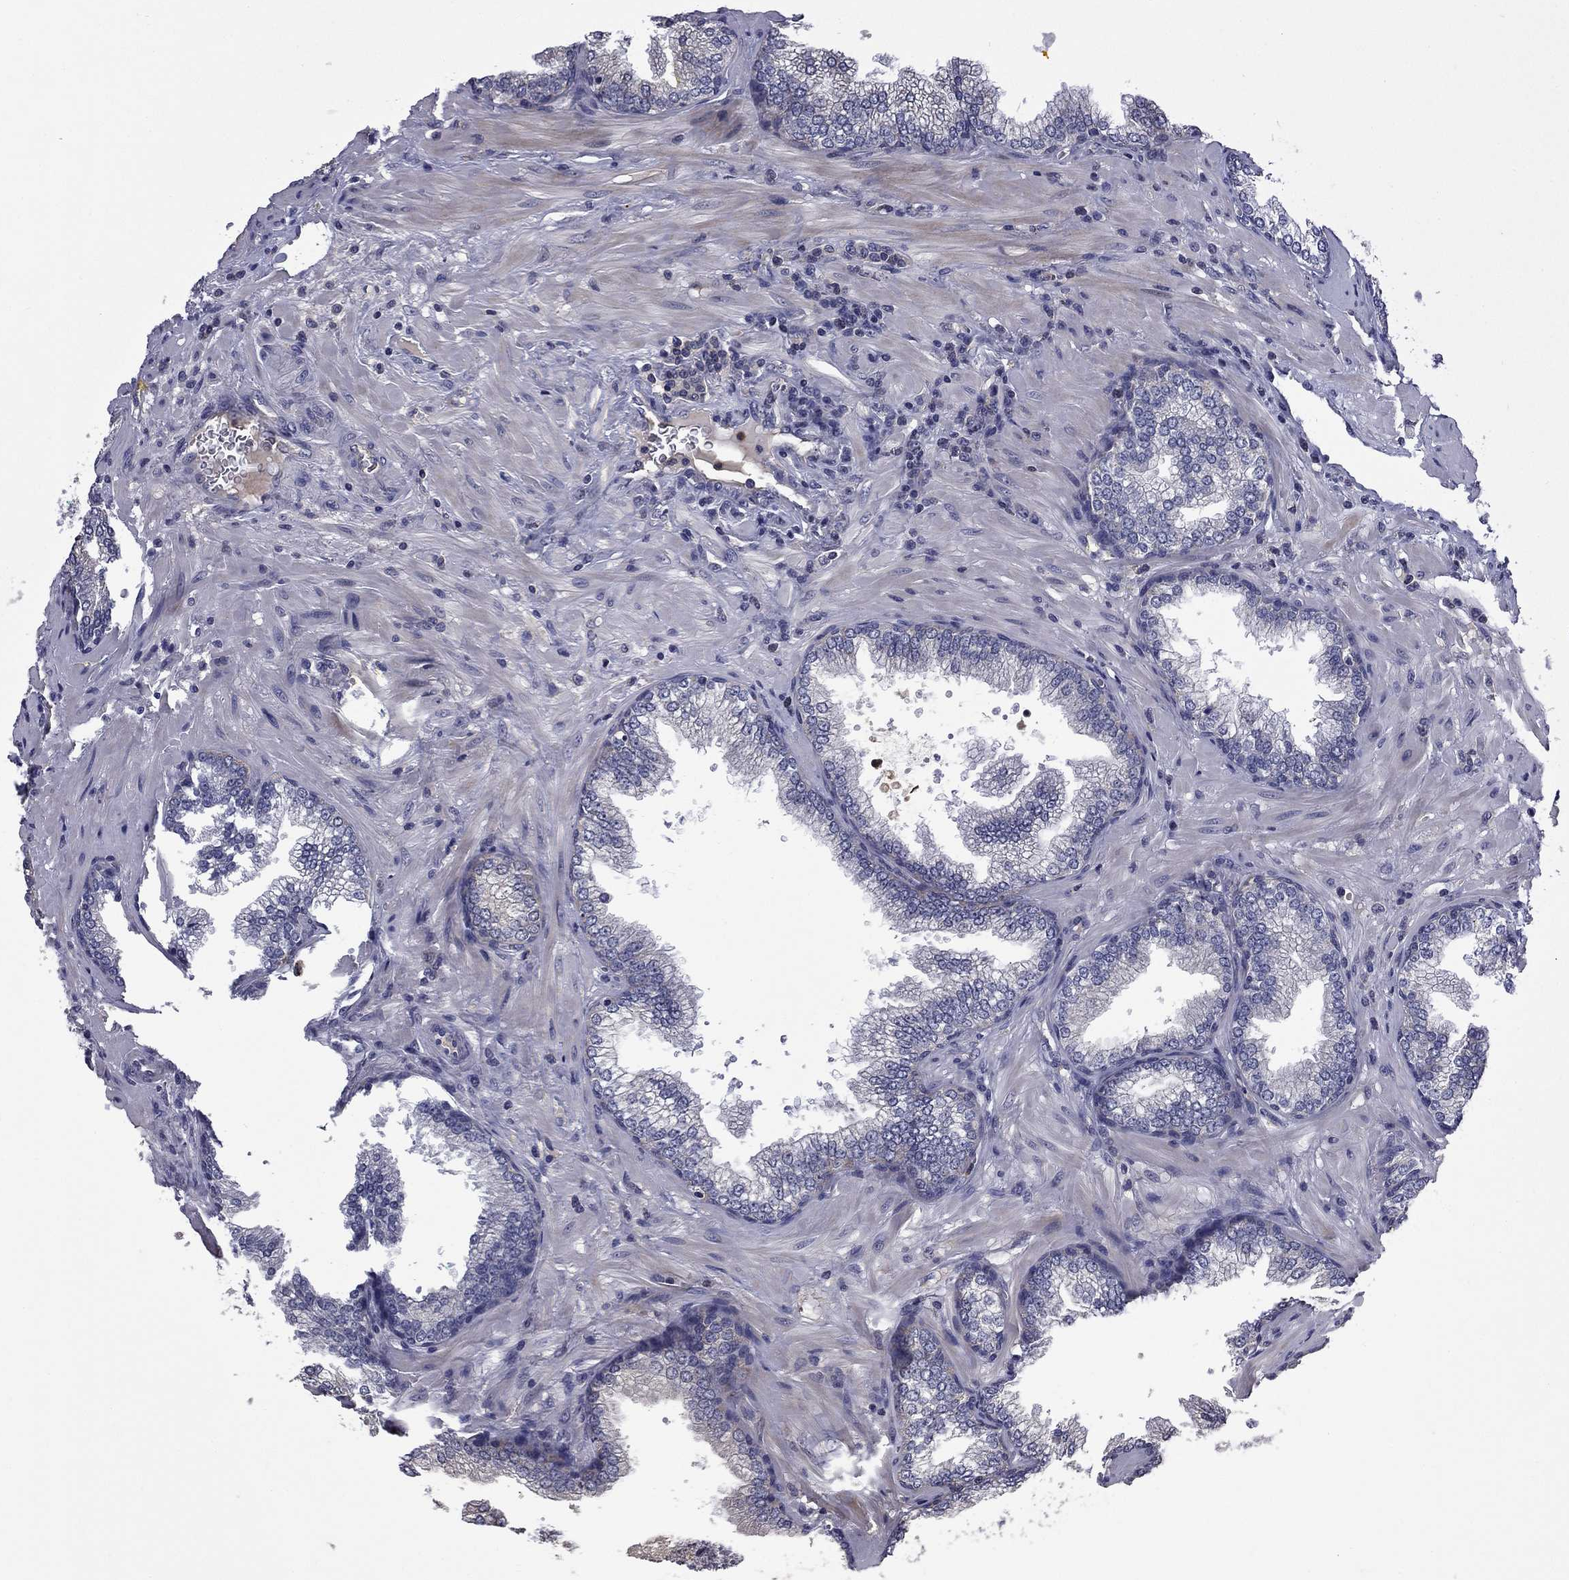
{"staining": {"intensity": "moderate", "quantity": "<25%", "location": "cytoplasmic/membranous"}, "tissue": "prostate cancer", "cell_type": "Tumor cells", "image_type": "cancer", "snomed": [{"axis": "morphology", "description": "Adenocarcinoma, Low grade"}, {"axis": "topography", "description": "Prostate"}], "caption": "Immunohistochemical staining of human prostate cancer demonstrates low levels of moderate cytoplasmic/membranous protein positivity in approximately <25% of tumor cells. (IHC, brightfield microscopy, high magnification).", "gene": "CEACAM7", "patient": {"sex": "male", "age": 68}}